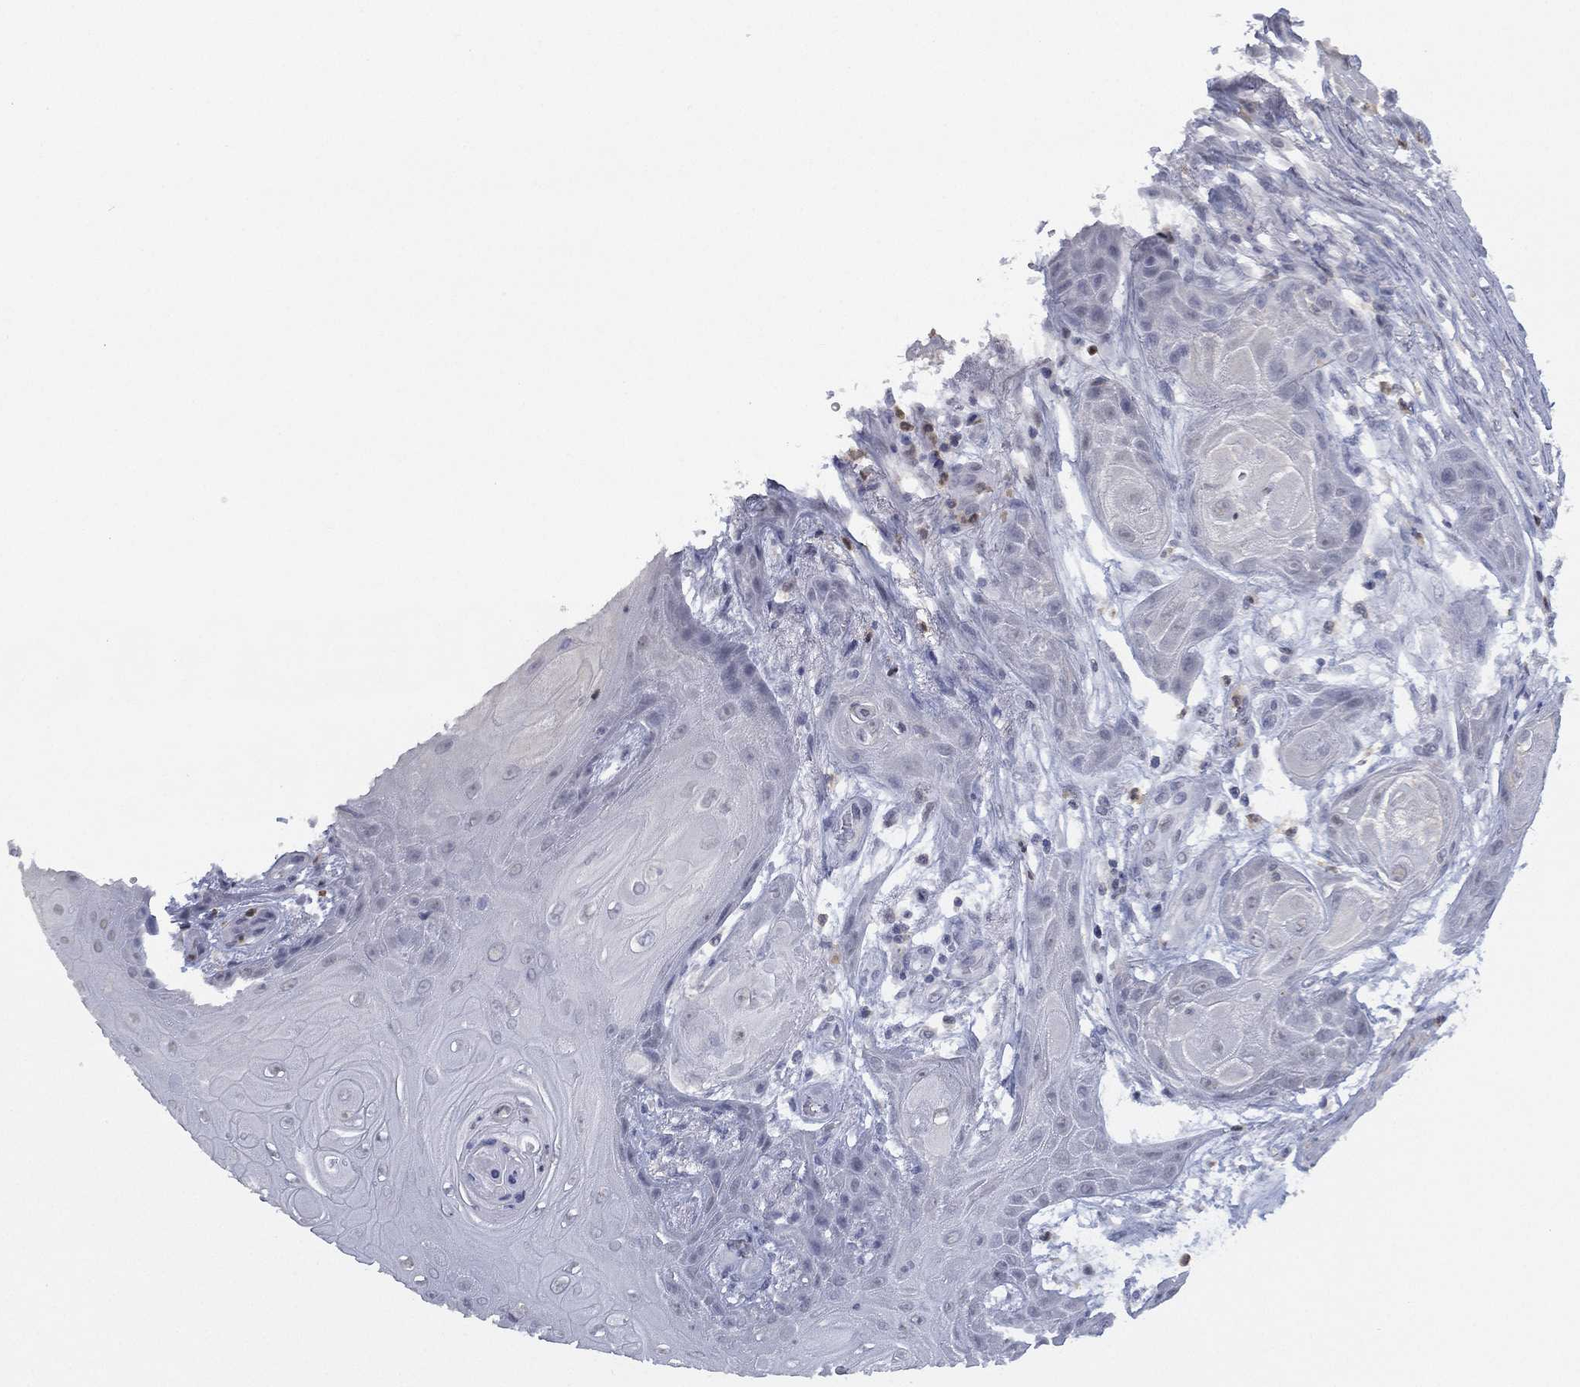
{"staining": {"intensity": "negative", "quantity": "none", "location": "none"}, "tissue": "skin cancer", "cell_type": "Tumor cells", "image_type": "cancer", "snomed": [{"axis": "morphology", "description": "Squamous cell carcinoma, NOS"}, {"axis": "topography", "description": "Skin"}], "caption": "This photomicrograph is of skin cancer (squamous cell carcinoma) stained with immunohistochemistry to label a protein in brown with the nuclei are counter-stained blue. There is no expression in tumor cells.", "gene": "ZNF711", "patient": {"sex": "male", "age": 62}}